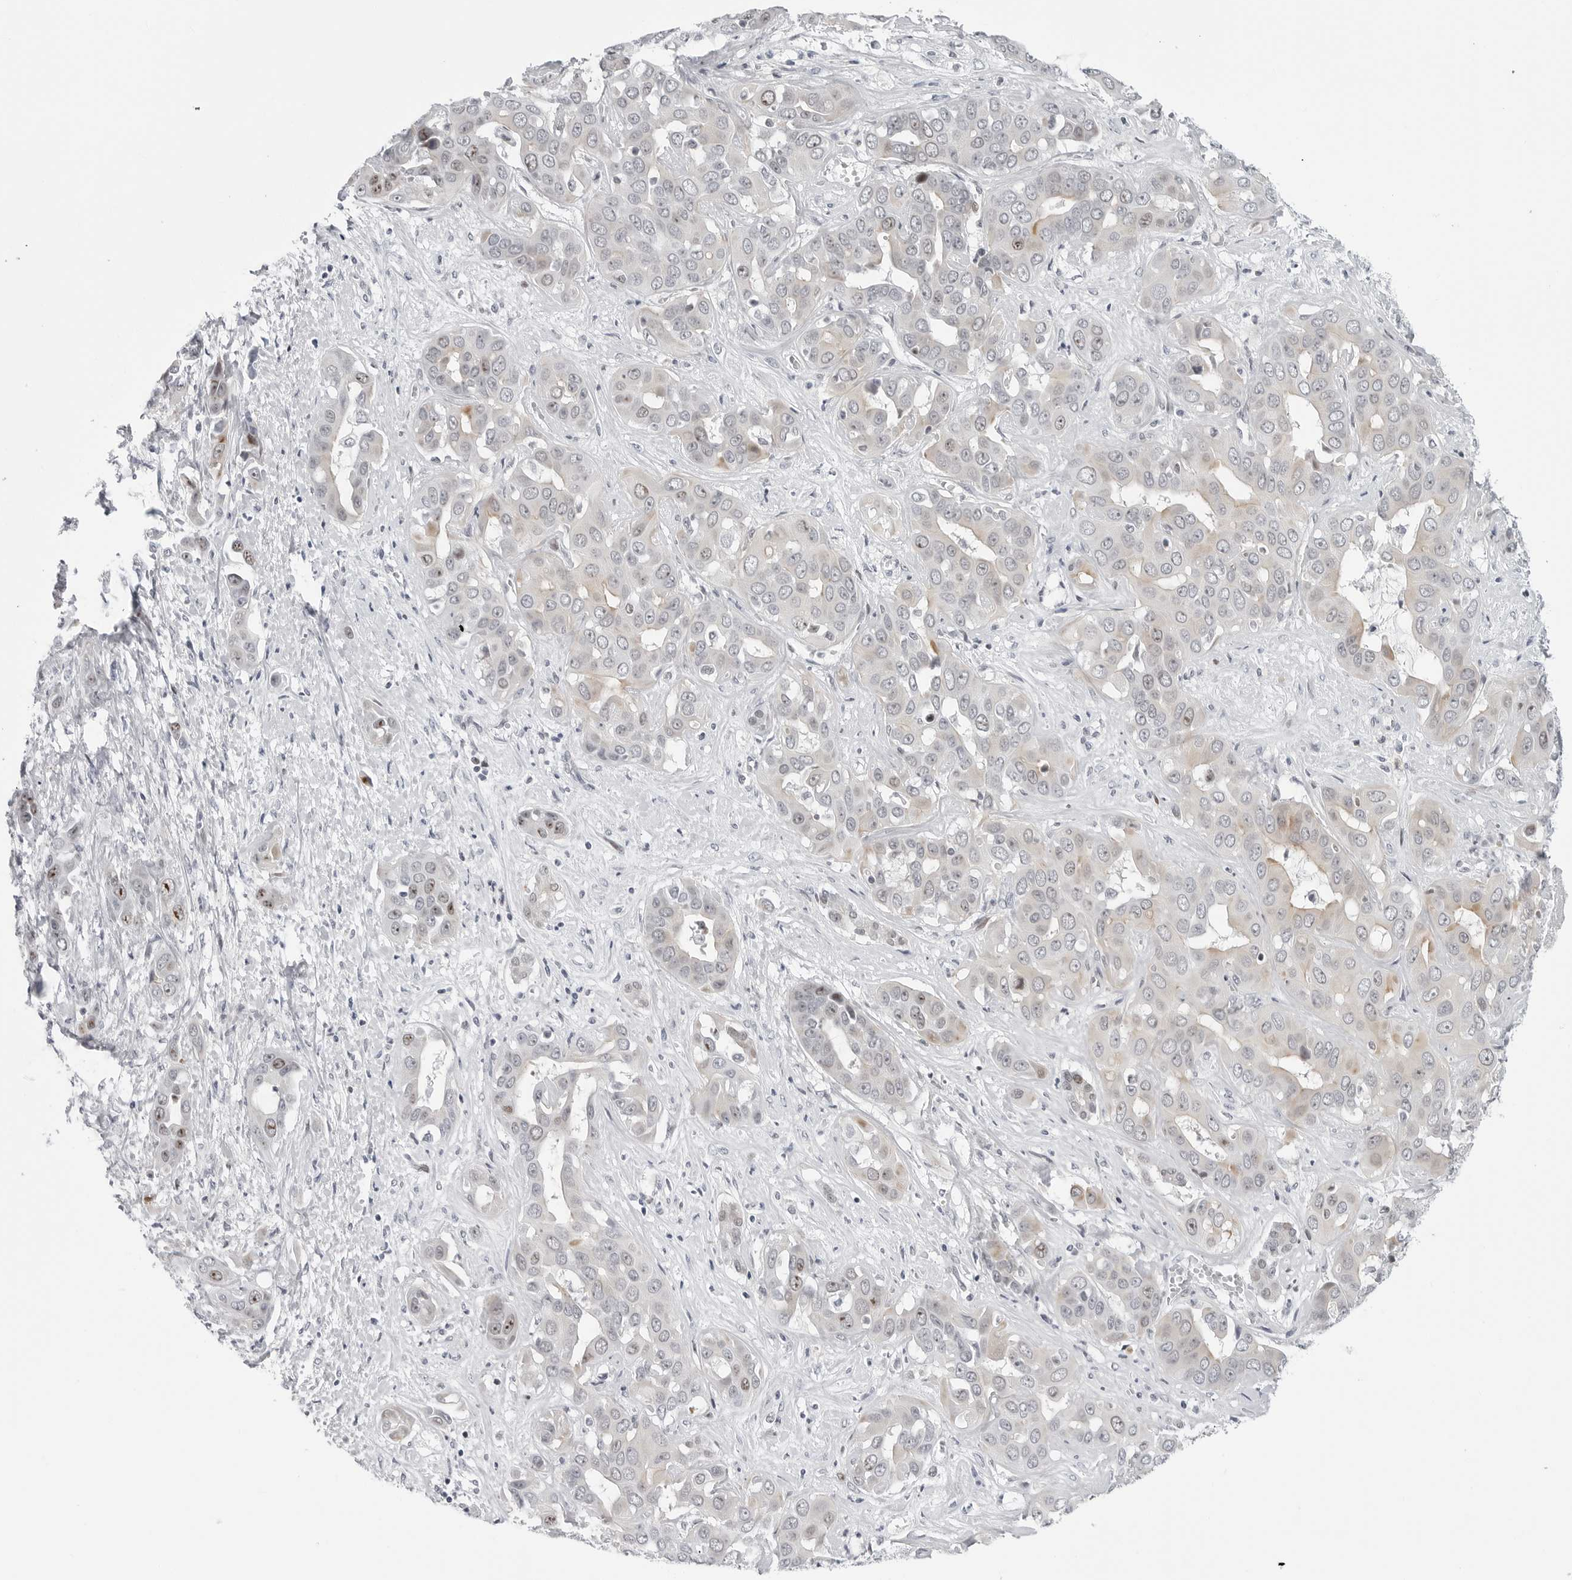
{"staining": {"intensity": "weak", "quantity": "<25%", "location": "nuclear"}, "tissue": "liver cancer", "cell_type": "Tumor cells", "image_type": "cancer", "snomed": [{"axis": "morphology", "description": "Cholangiocarcinoma"}, {"axis": "topography", "description": "Liver"}], "caption": "Histopathology image shows no significant protein staining in tumor cells of liver cancer. (Immunohistochemistry, brightfield microscopy, high magnification).", "gene": "FAM135B", "patient": {"sex": "female", "age": 52}}